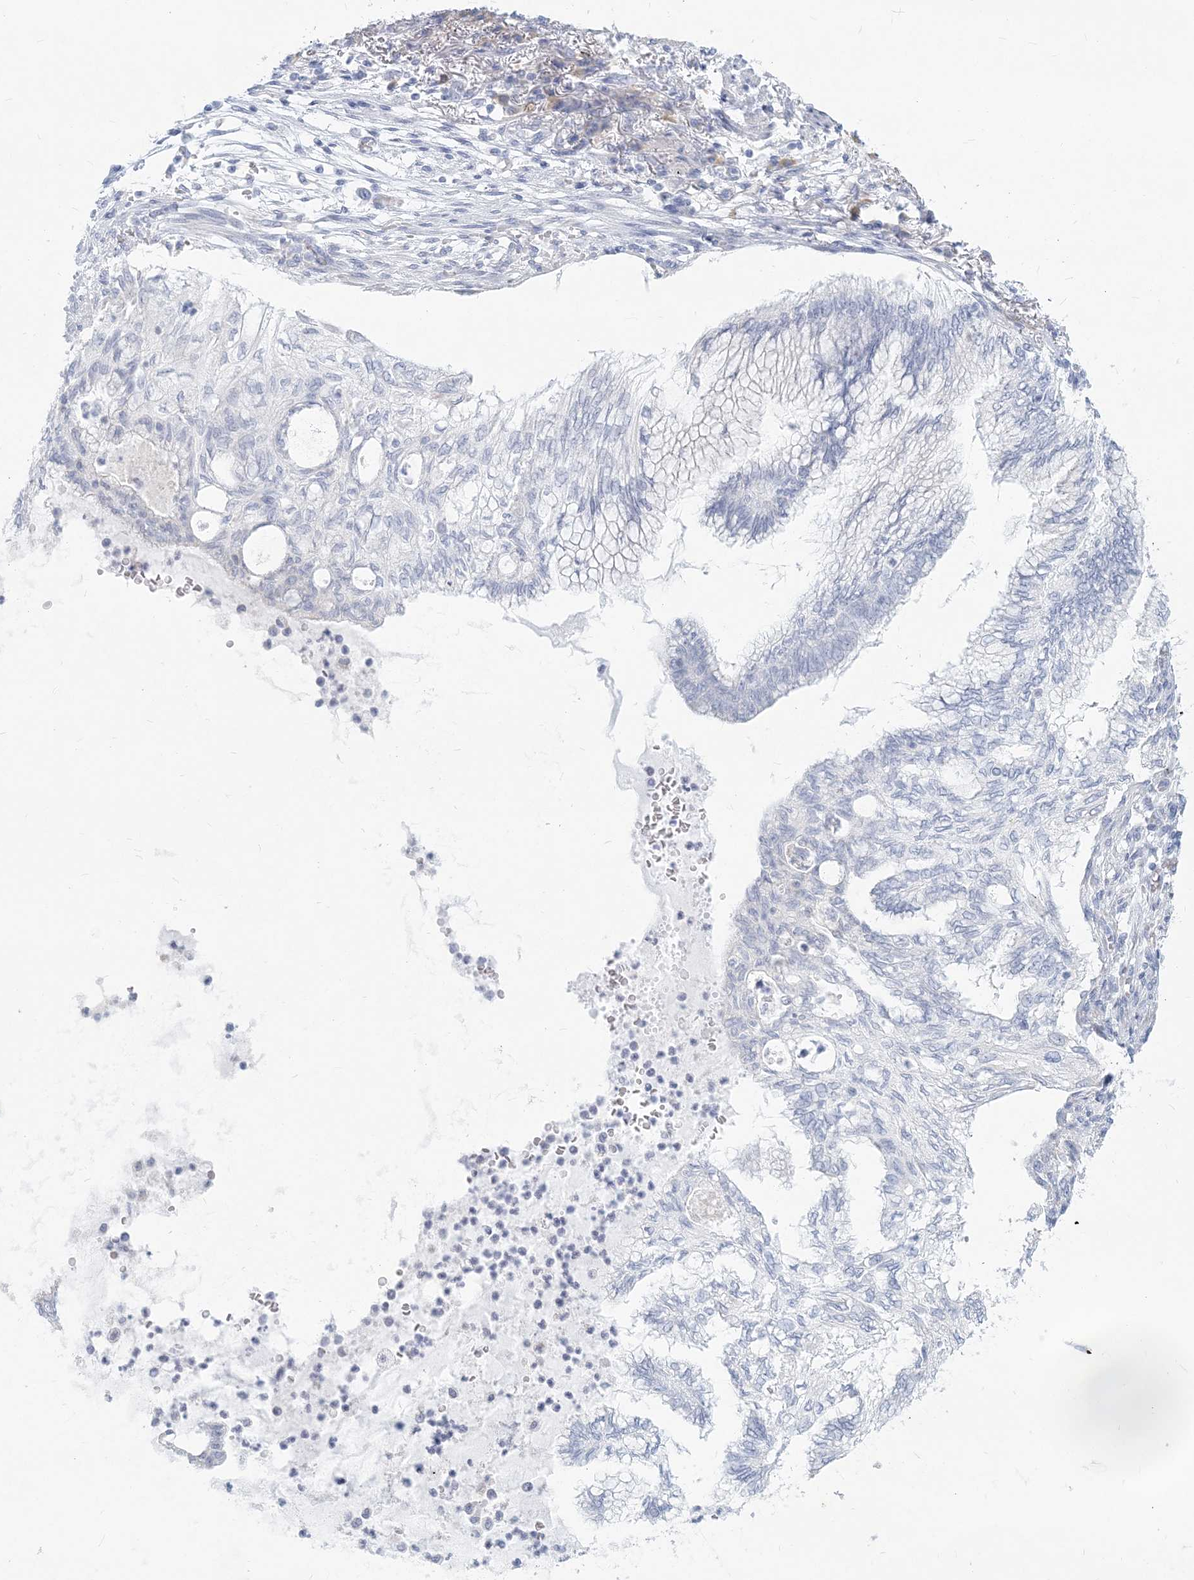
{"staining": {"intensity": "negative", "quantity": "none", "location": "none"}, "tissue": "lung cancer", "cell_type": "Tumor cells", "image_type": "cancer", "snomed": [{"axis": "morphology", "description": "Adenocarcinoma, NOS"}, {"axis": "topography", "description": "Lung"}], "caption": "This is an immunohistochemistry photomicrograph of human lung cancer. There is no staining in tumor cells.", "gene": "CSN1S1", "patient": {"sex": "female", "age": 70}}